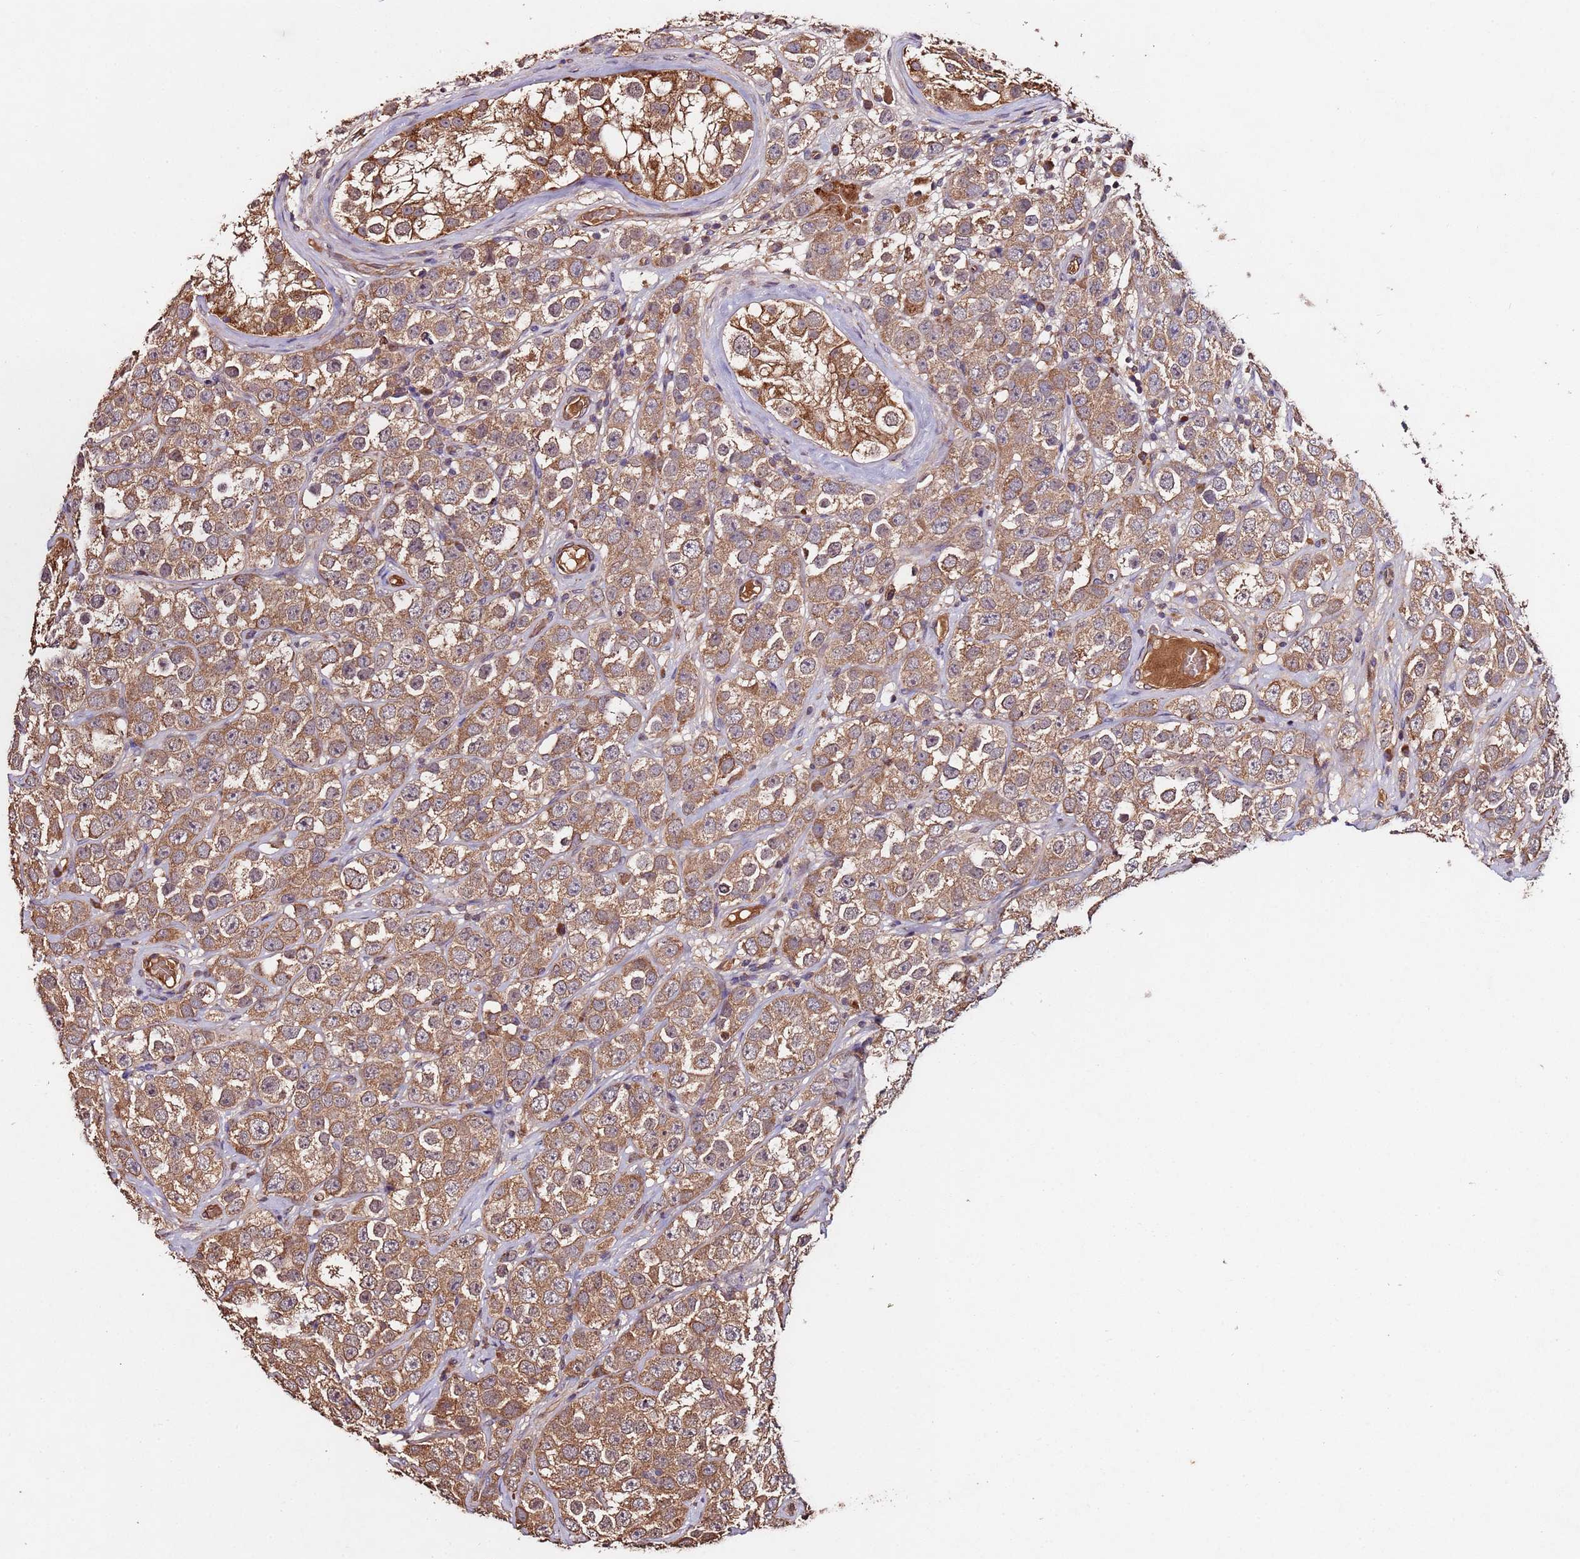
{"staining": {"intensity": "moderate", "quantity": ">75%", "location": "cytoplasmic/membranous"}, "tissue": "testis cancer", "cell_type": "Tumor cells", "image_type": "cancer", "snomed": [{"axis": "morphology", "description": "Seminoma, NOS"}, {"axis": "topography", "description": "Testis"}], "caption": "Human seminoma (testis) stained with a brown dye reveals moderate cytoplasmic/membranous positive expression in about >75% of tumor cells.", "gene": "RPS15A", "patient": {"sex": "male", "age": 28}}